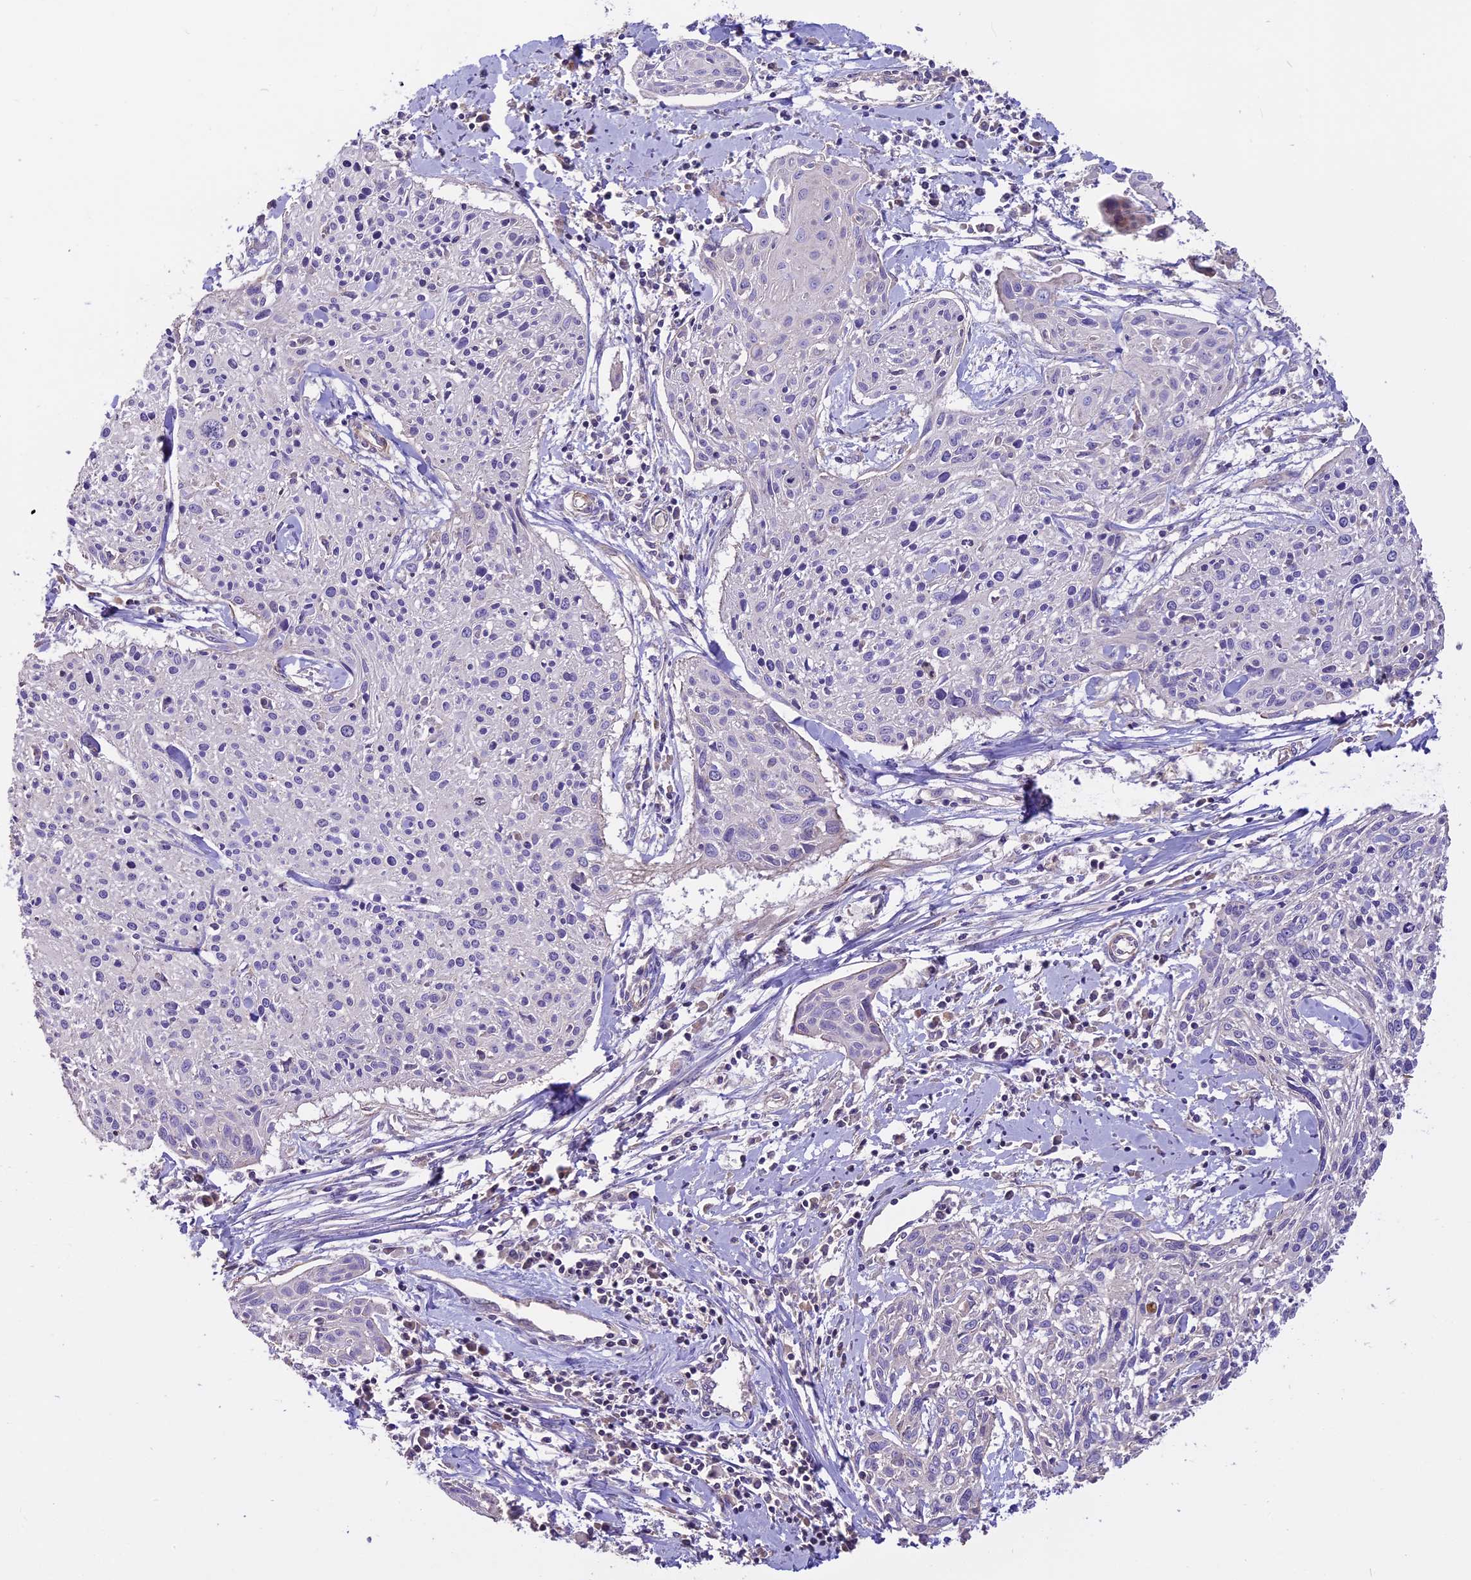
{"staining": {"intensity": "negative", "quantity": "none", "location": "none"}, "tissue": "cervical cancer", "cell_type": "Tumor cells", "image_type": "cancer", "snomed": [{"axis": "morphology", "description": "Squamous cell carcinoma, NOS"}, {"axis": "topography", "description": "Cervix"}], "caption": "IHC image of neoplastic tissue: cervical squamous cell carcinoma stained with DAB (3,3'-diaminobenzidine) shows no significant protein positivity in tumor cells.", "gene": "ANO3", "patient": {"sex": "female", "age": 51}}